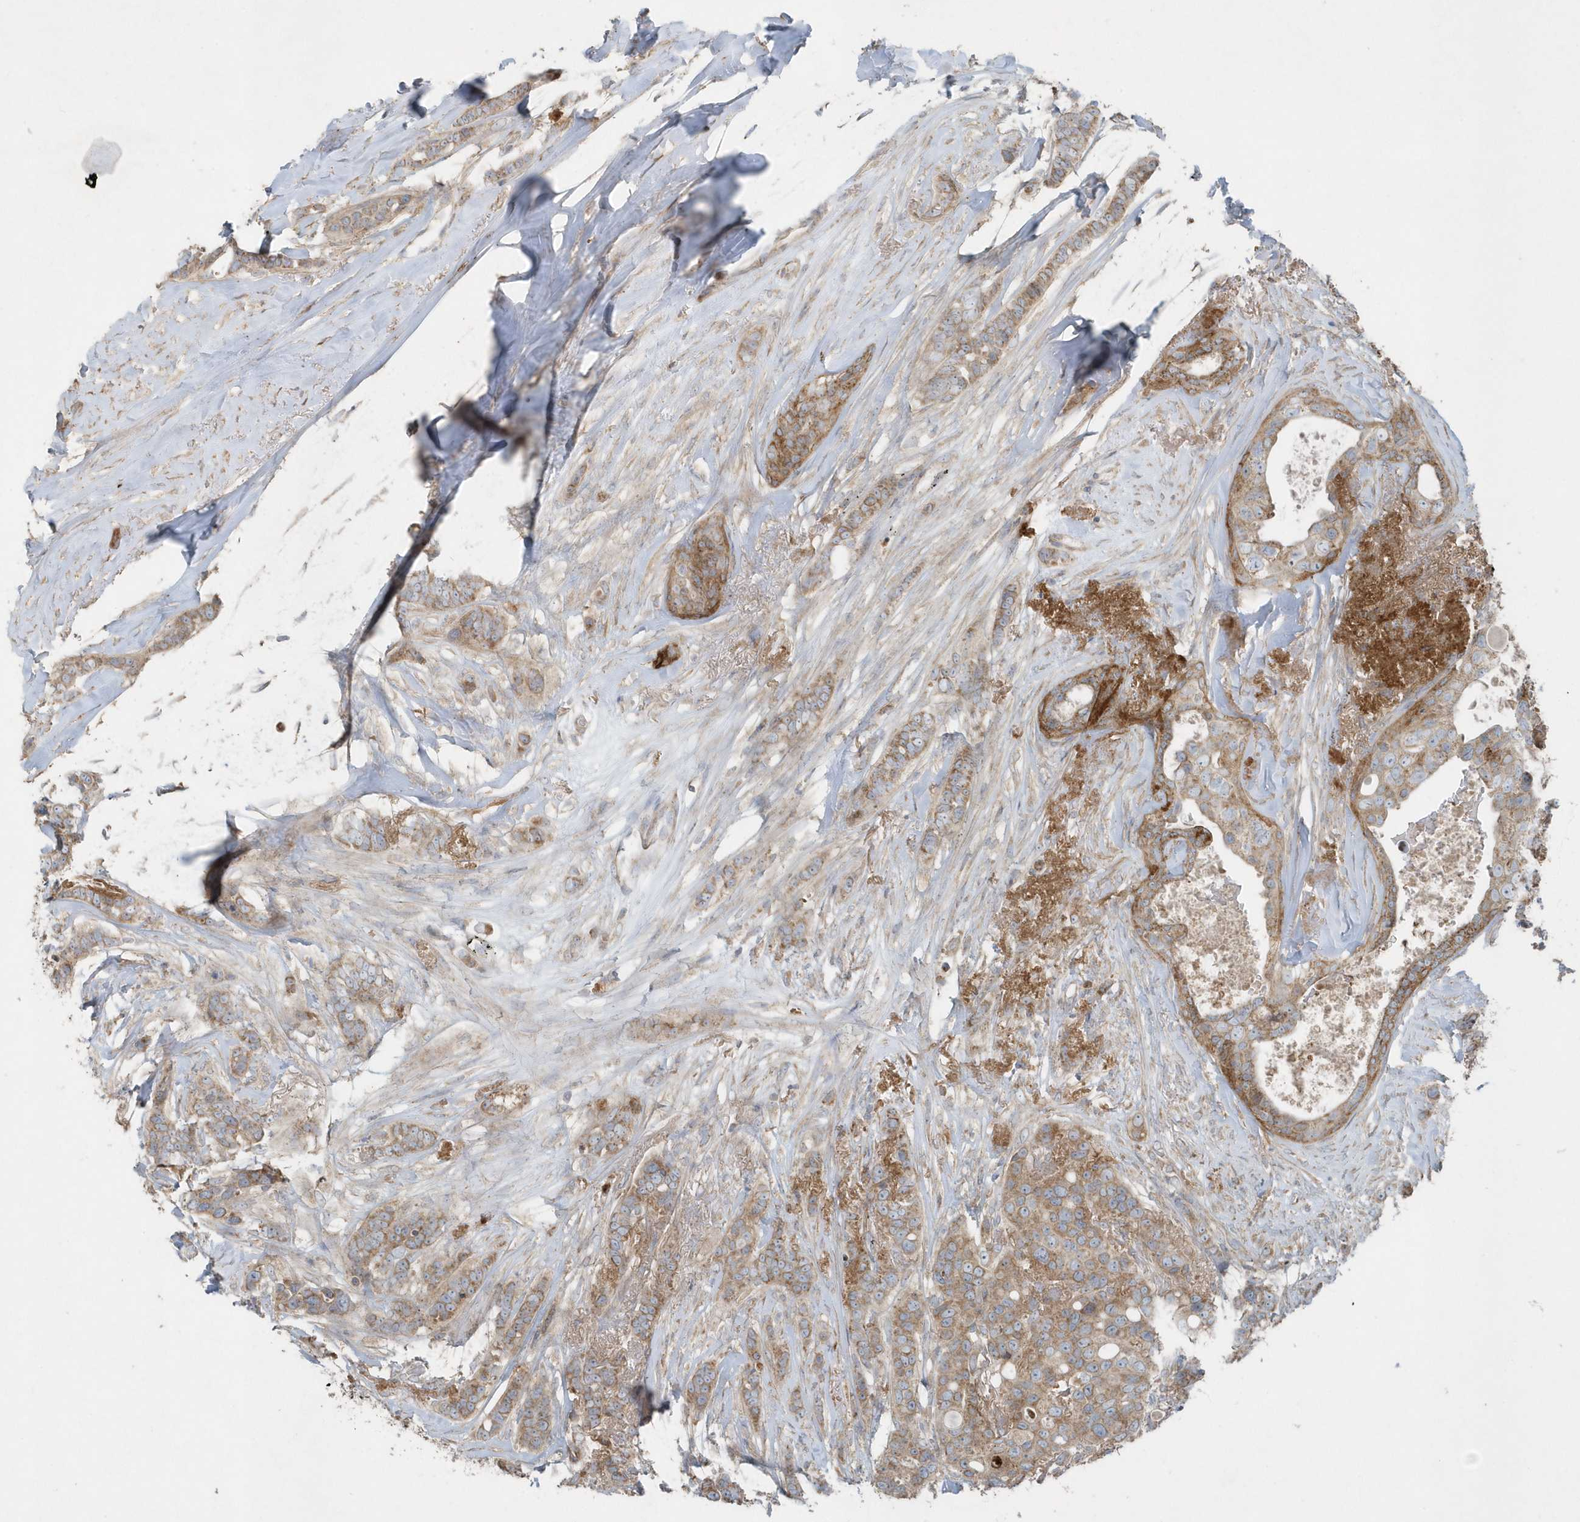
{"staining": {"intensity": "moderate", "quantity": ">75%", "location": "cytoplasmic/membranous"}, "tissue": "breast cancer", "cell_type": "Tumor cells", "image_type": "cancer", "snomed": [{"axis": "morphology", "description": "Lobular carcinoma"}, {"axis": "topography", "description": "Breast"}], "caption": "Protein expression analysis of breast cancer demonstrates moderate cytoplasmic/membranous positivity in approximately >75% of tumor cells.", "gene": "SLC38A2", "patient": {"sex": "female", "age": 51}}